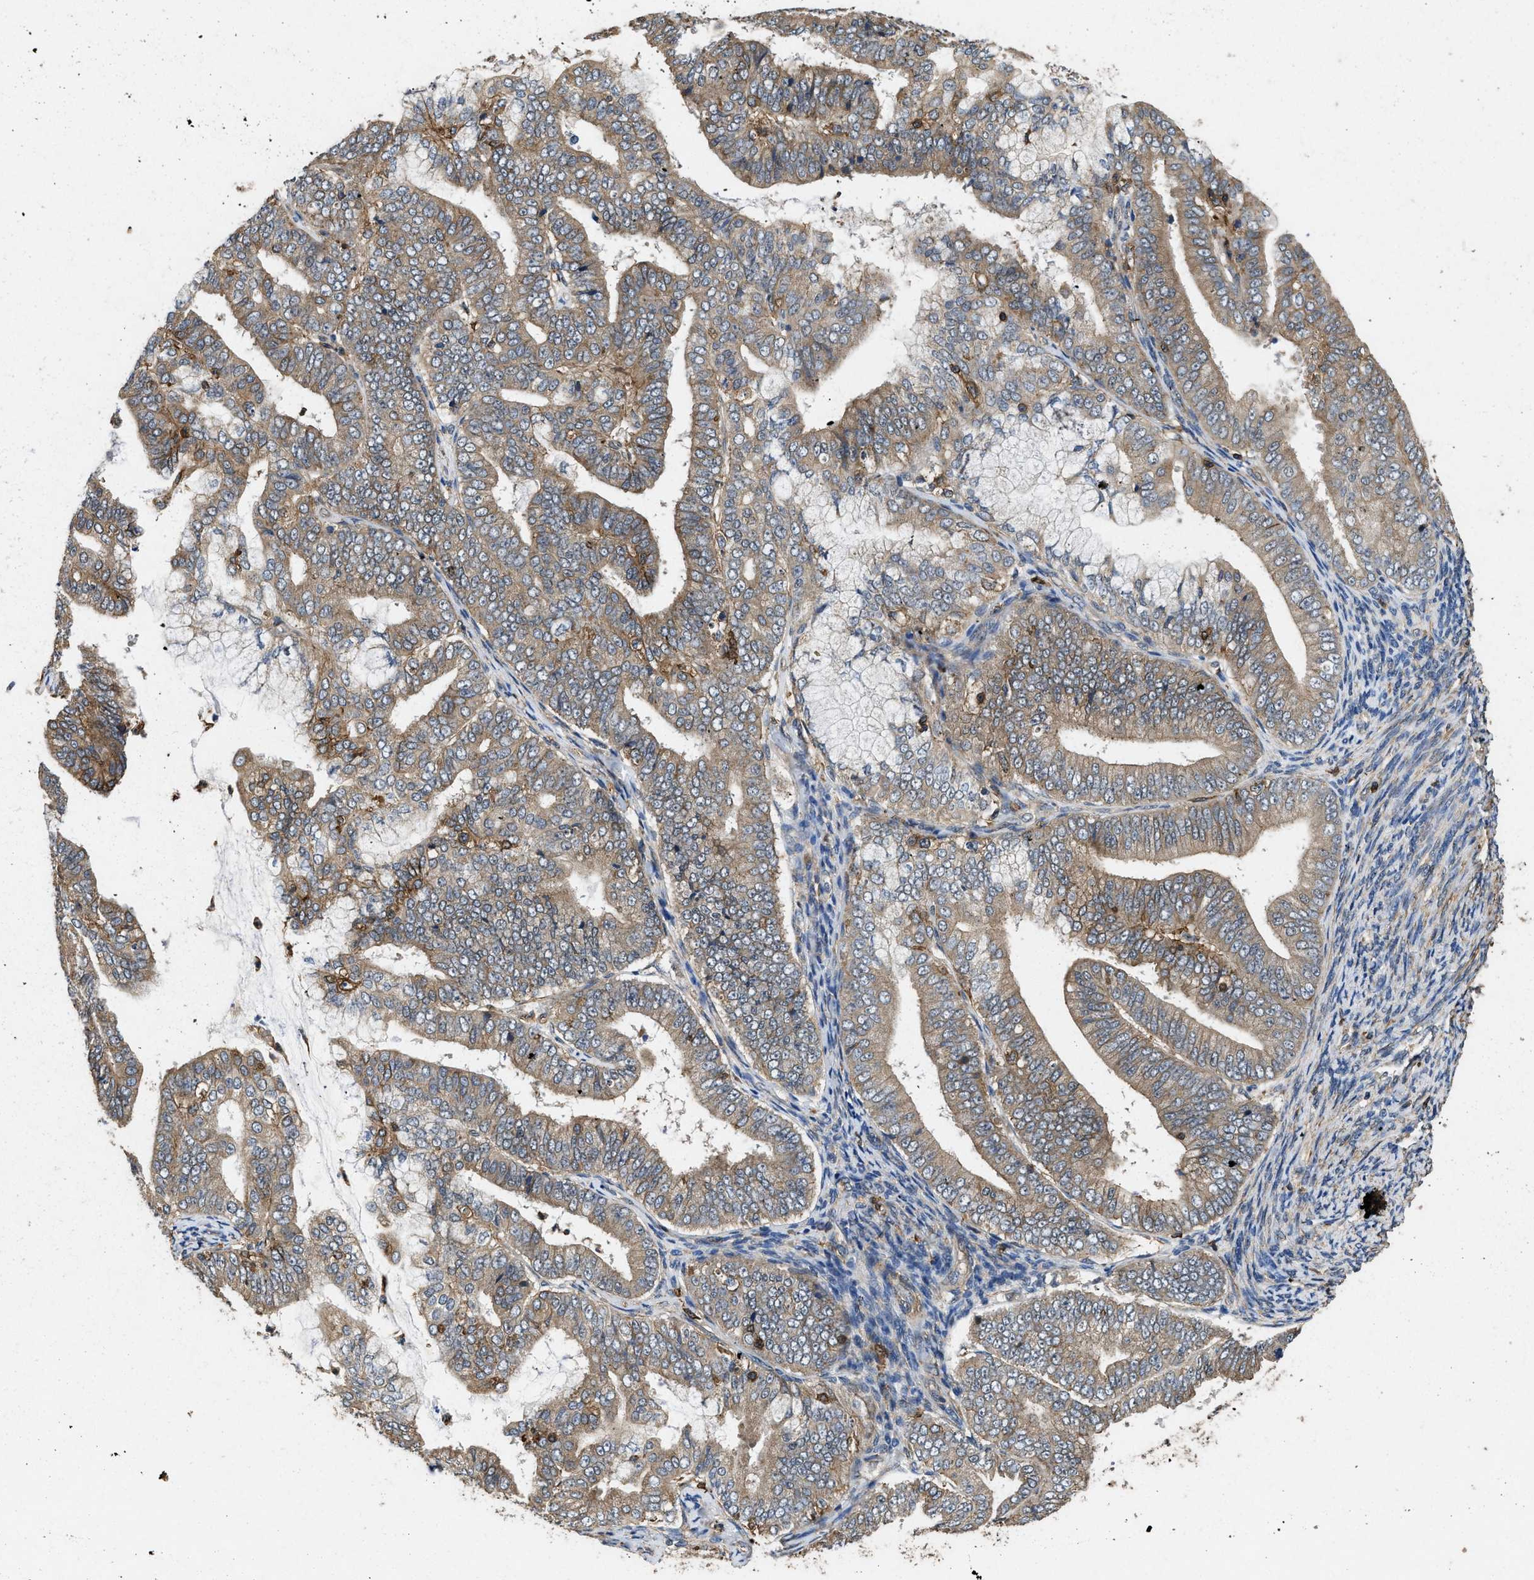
{"staining": {"intensity": "weak", "quantity": ">75%", "location": "cytoplasmic/membranous"}, "tissue": "endometrial cancer", "cell_type": "Tumor cells", "image_type": "cancer", "snomed": [{"axis": "morphology", "description": "Adenocarcinoma, NOS"}, {"axis": "topography", "description": "Endometrium"}], "caption": "Endometrial adenocarcinoma tissue shows weak cytoplasmic/membranous staining in approximately >75% of tumor cells, visualized by immunohistochemistry. Ihc stains the protein of interest in brown and the nuclei are stained blue.", "gene": "LINGO2", "patient": {"sex": "female", "age": 63}}